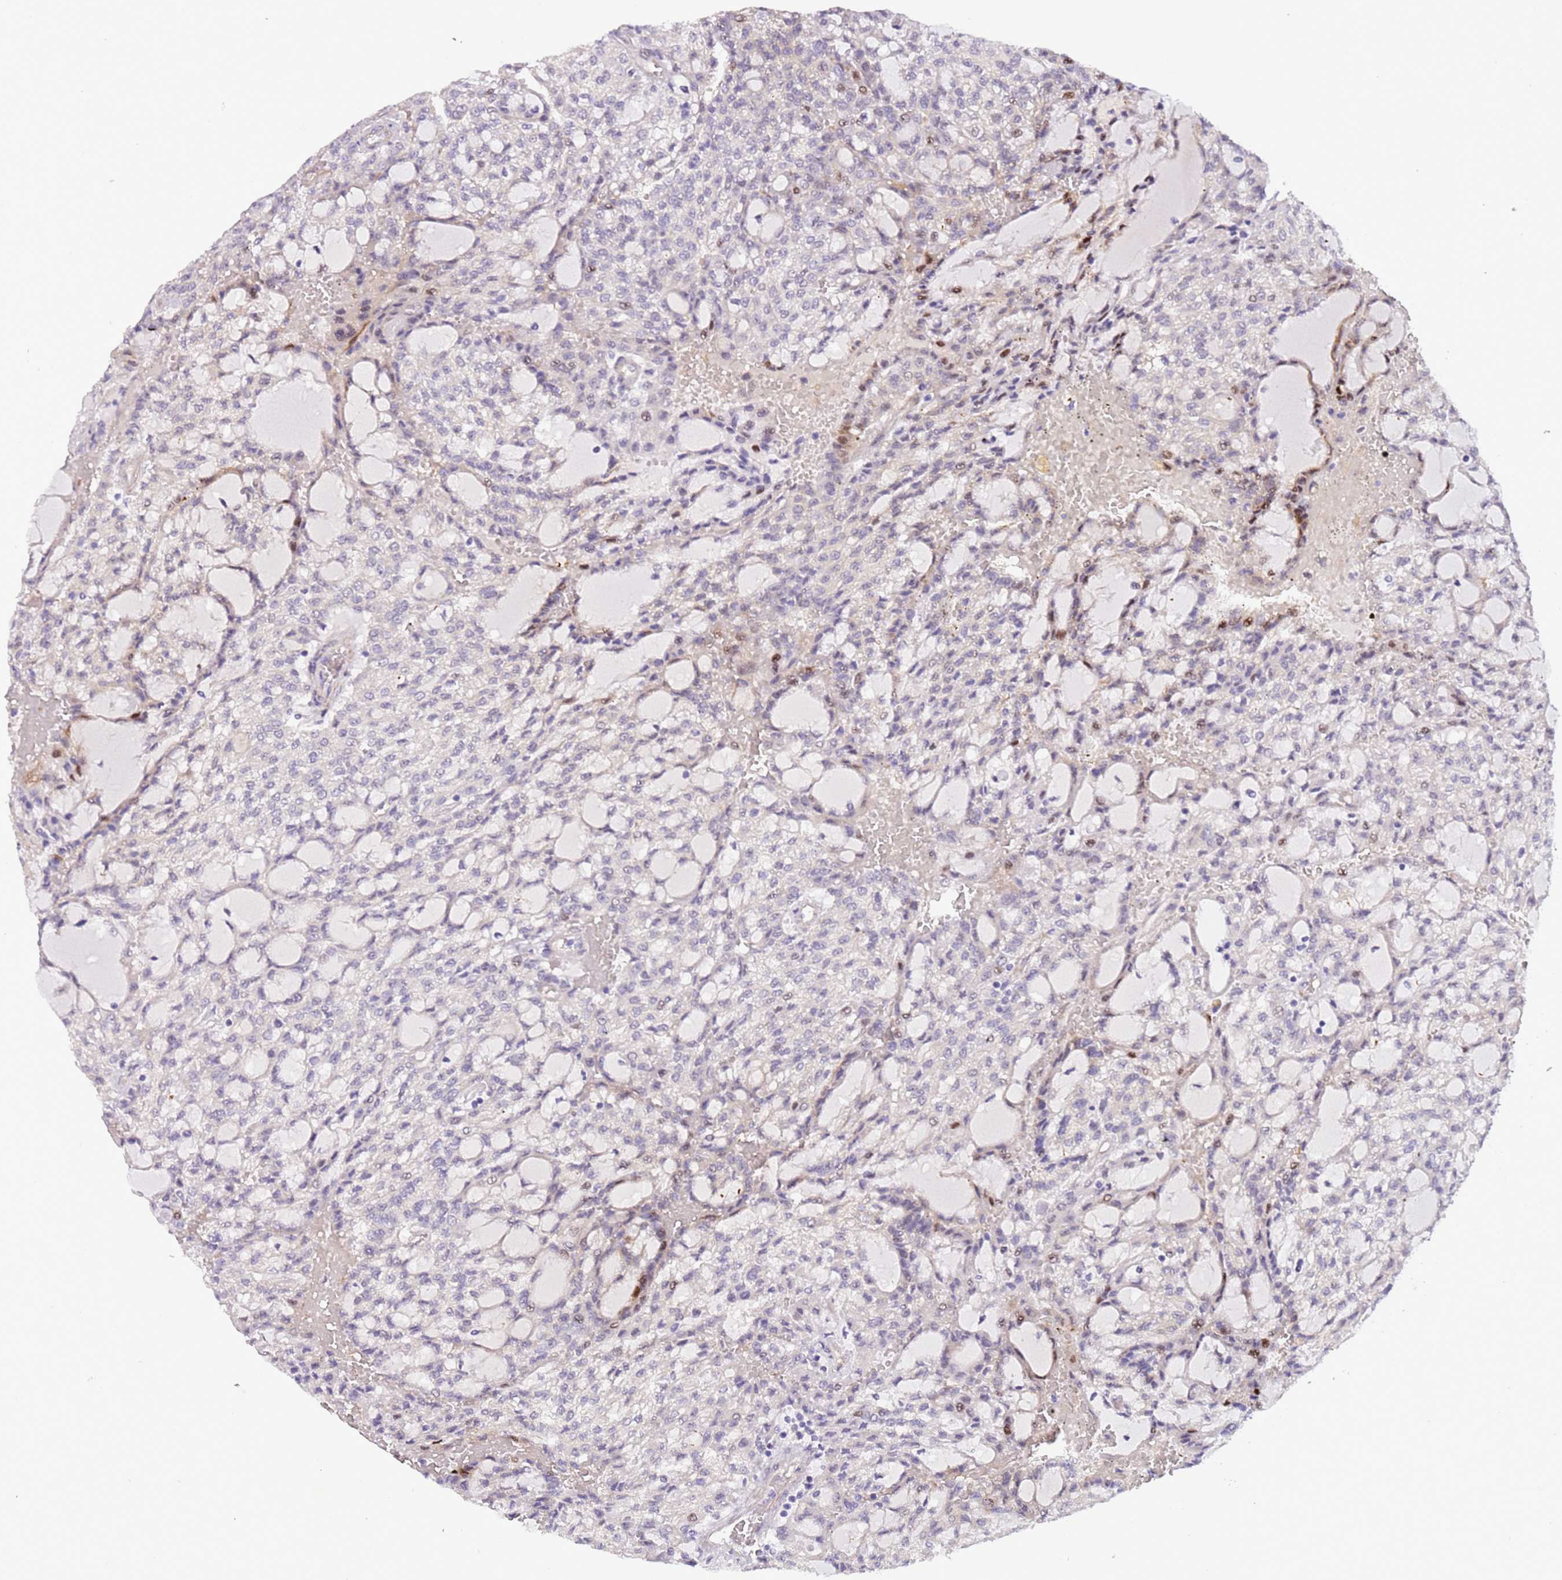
{"staining": {"intensity": "negative", "quantity": "none", "location": "none"}, "tissue": "renal cancer", "cell_type": "Tumor cells", "image_type": "cancer", "snomed": [{"axis": "morphology", "description": "Adenocarcinoma, NOS"}, {"axis": "topography", "description": "Kidney"}], "caption": "Renal cancer stained for a protein using immunohistochemistry (IHC) exhibits no staining tumor cells.", "gene": "PLEKHH1", "patient": {"sex": "male", "age": 63}}